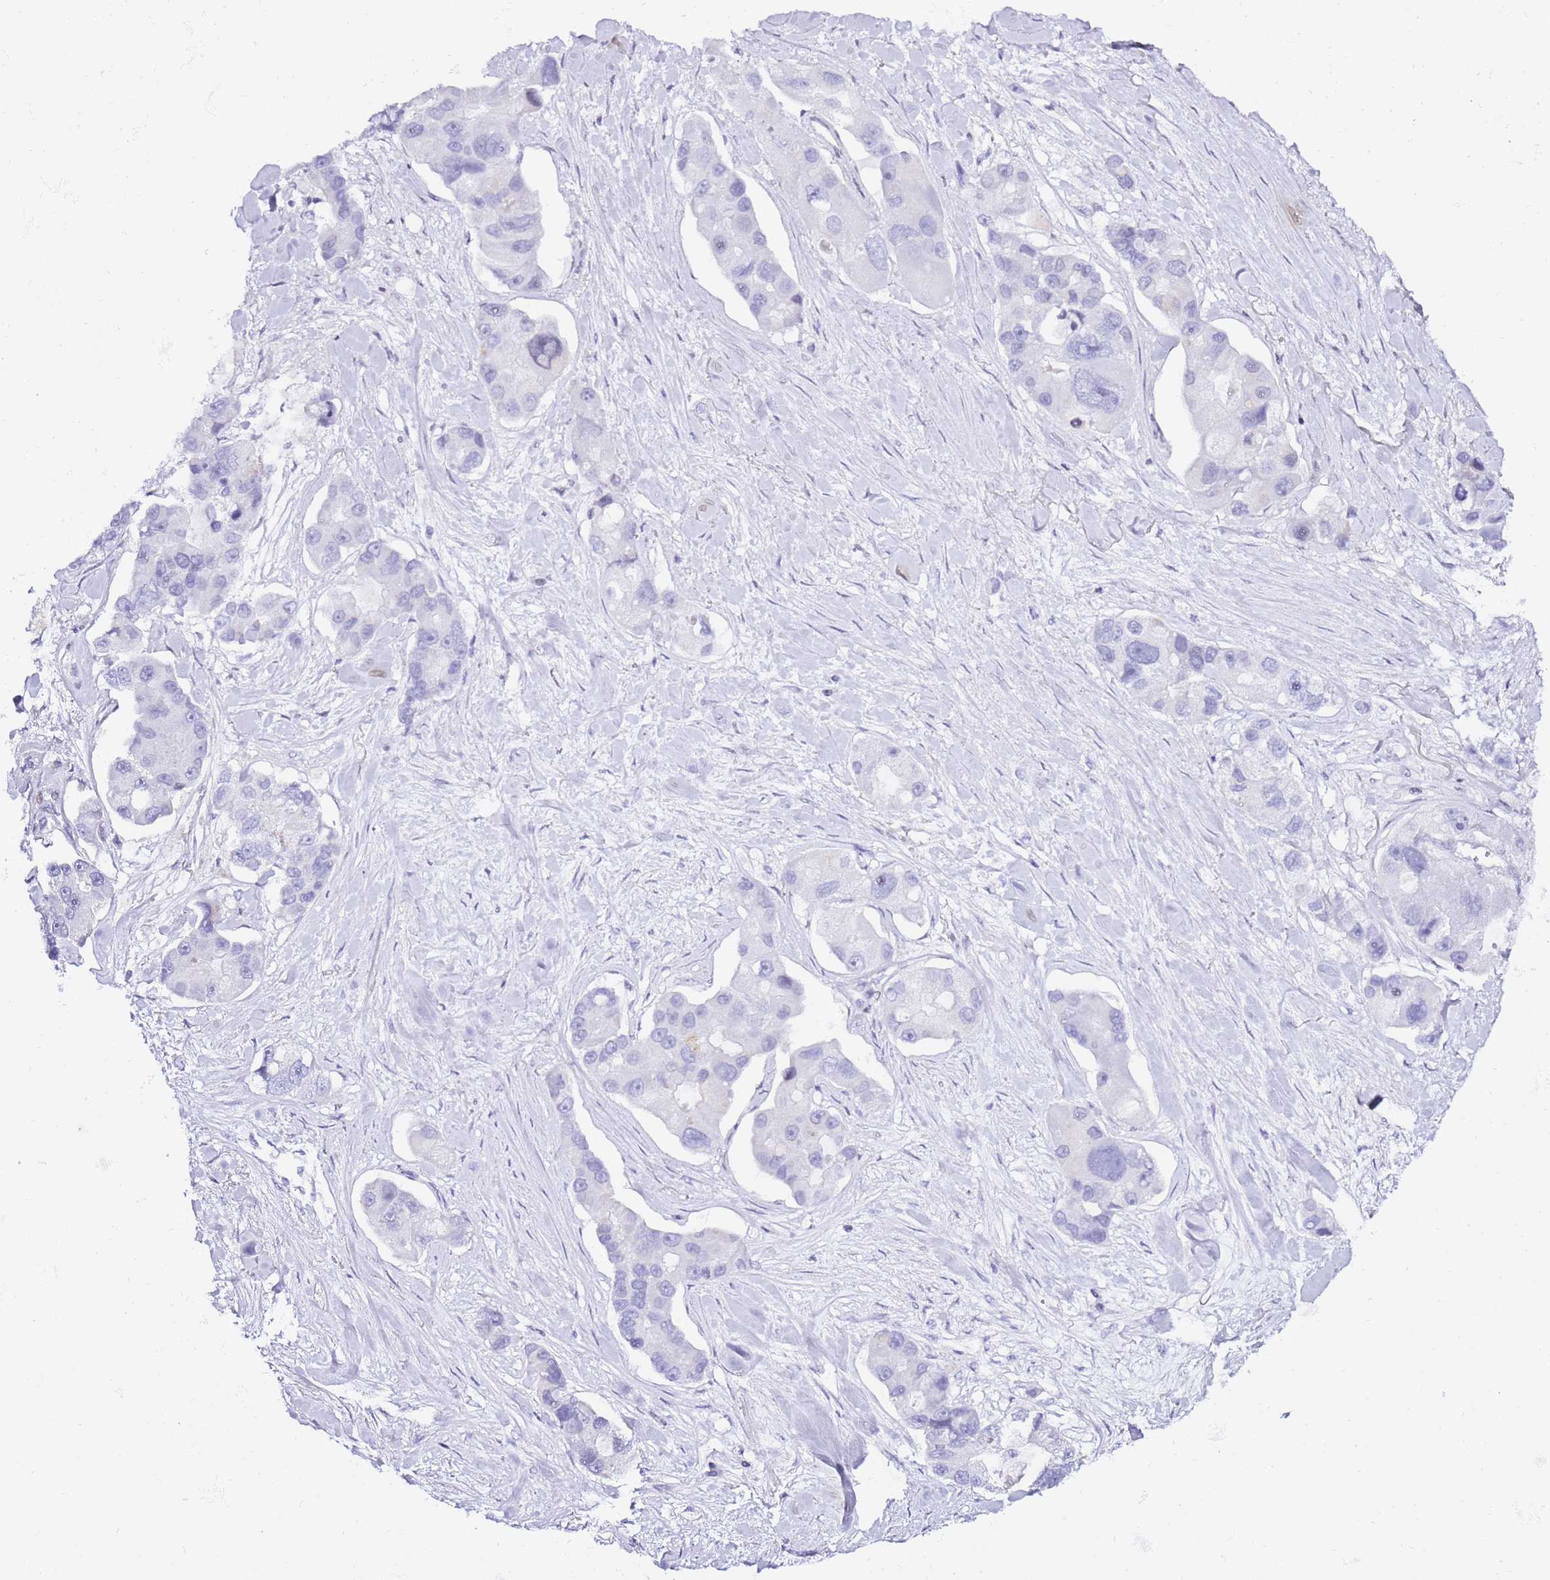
{"staining": {"intensity": "negative", "quantity": "none", "location": "none"}, "tissue": "lung cancer", "cell_type": "Tumor cells", "image_type": "cancer", "snomed": [{"axis": "morphology", "description": "Adenocarcinoma, NOS"}, {"axis": "topography", "description": "Lung"}], "caption": "Immunohistochemistry (IHC) of lung cancer (adenocarcinoma) exhibits no positivity in tumor cells.", "gene": "GBP2", "patient": {"sex": "female", "age": 54}}